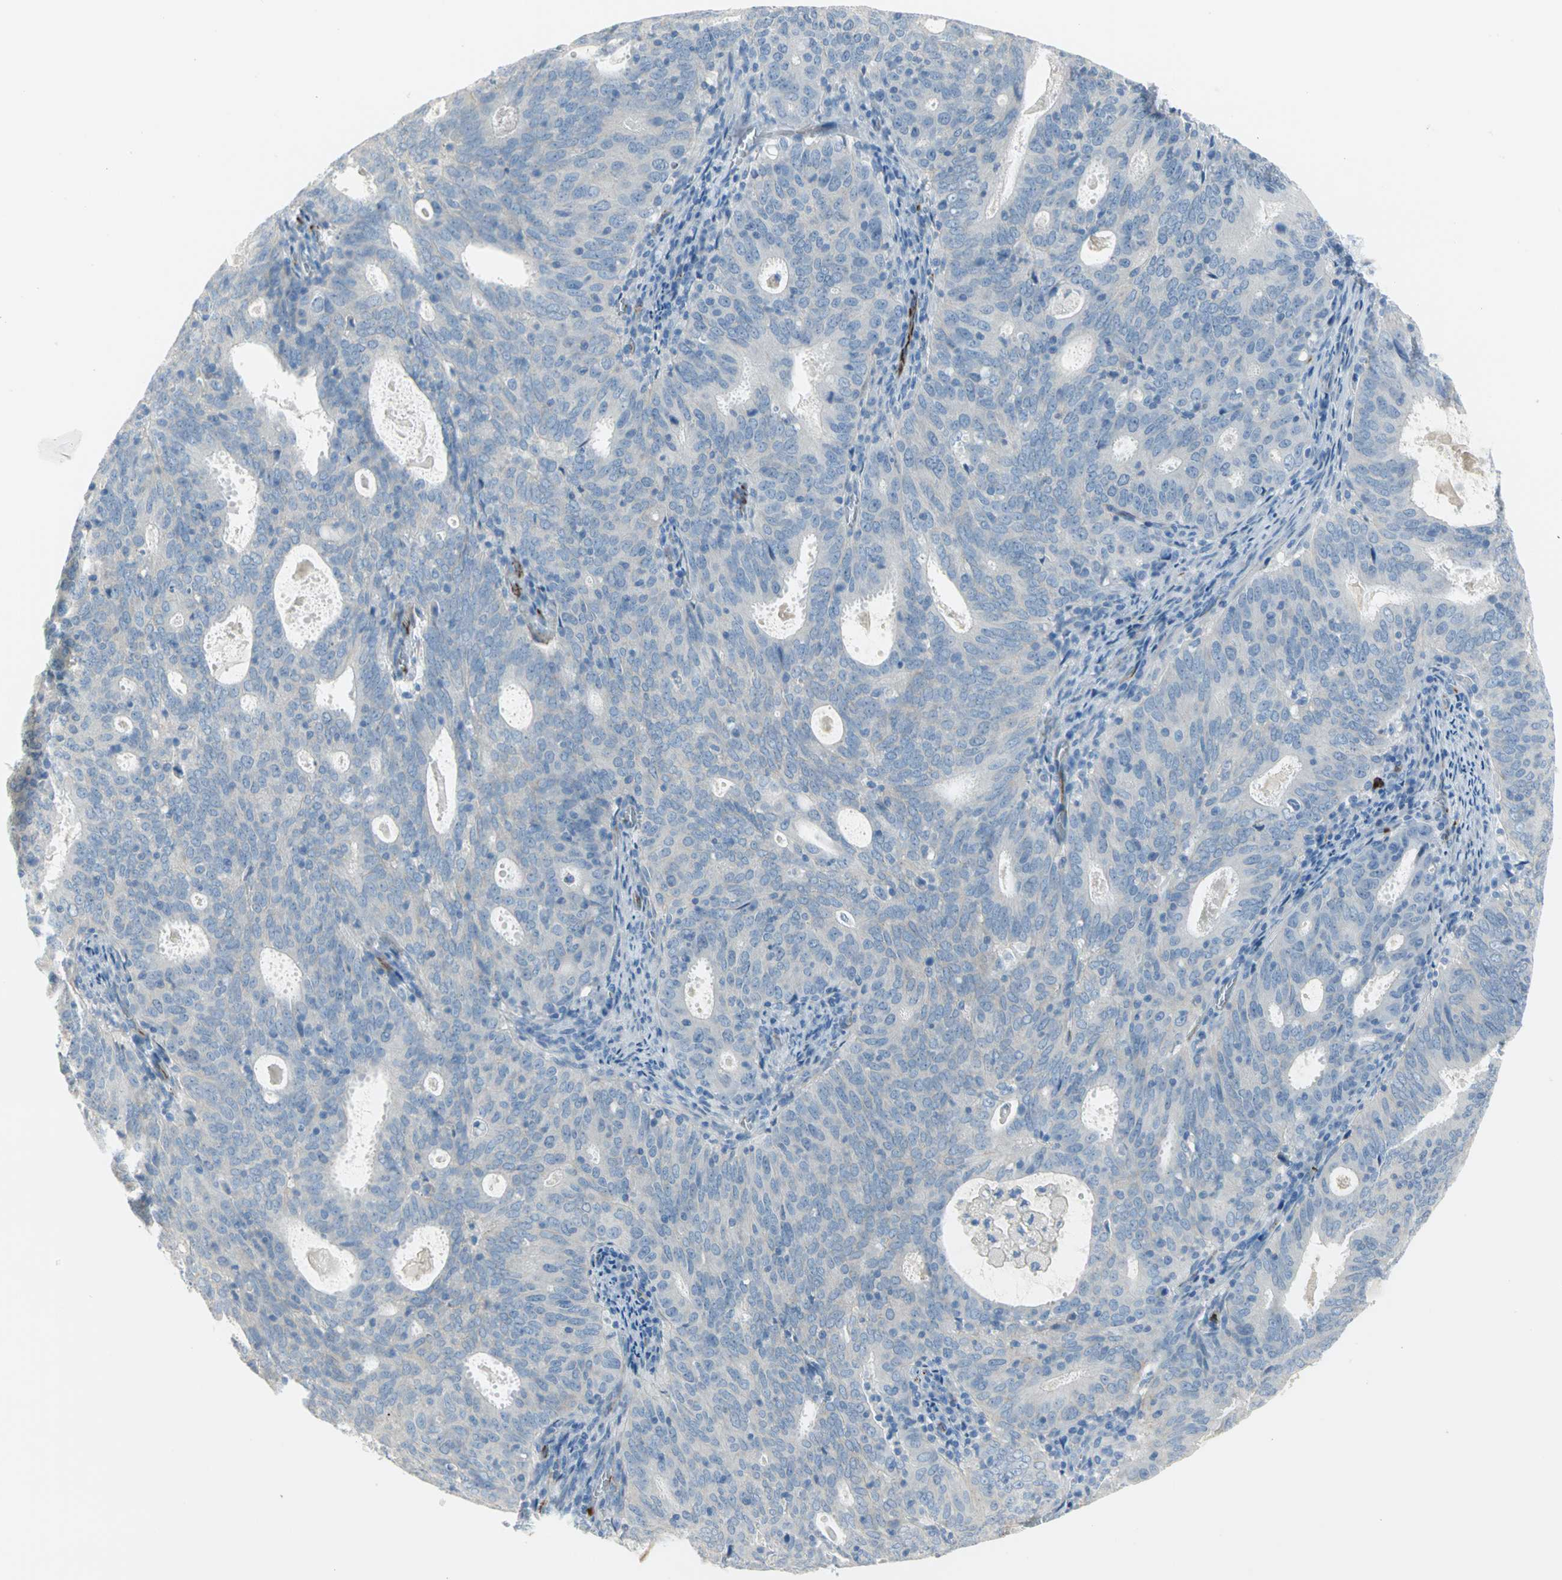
{"staining": {"intensity": "negative", "quantity": "none", "location": "none"}, "tissue": "cervical cancer", "cell_type": "Tumor cells", "image_type": "cancer", "snomed": [{"axis": "morphology", "description": "Adenocarcinoma, NOS"}, {"axis": "topography", "description": "Cervix"}], "caption": "Protein analysis of cervical adenocarcinoma reveals no significant positivity in tumor cells.", "gene": "ALOX15", "patient": {"sex": "female", "age": 44}}